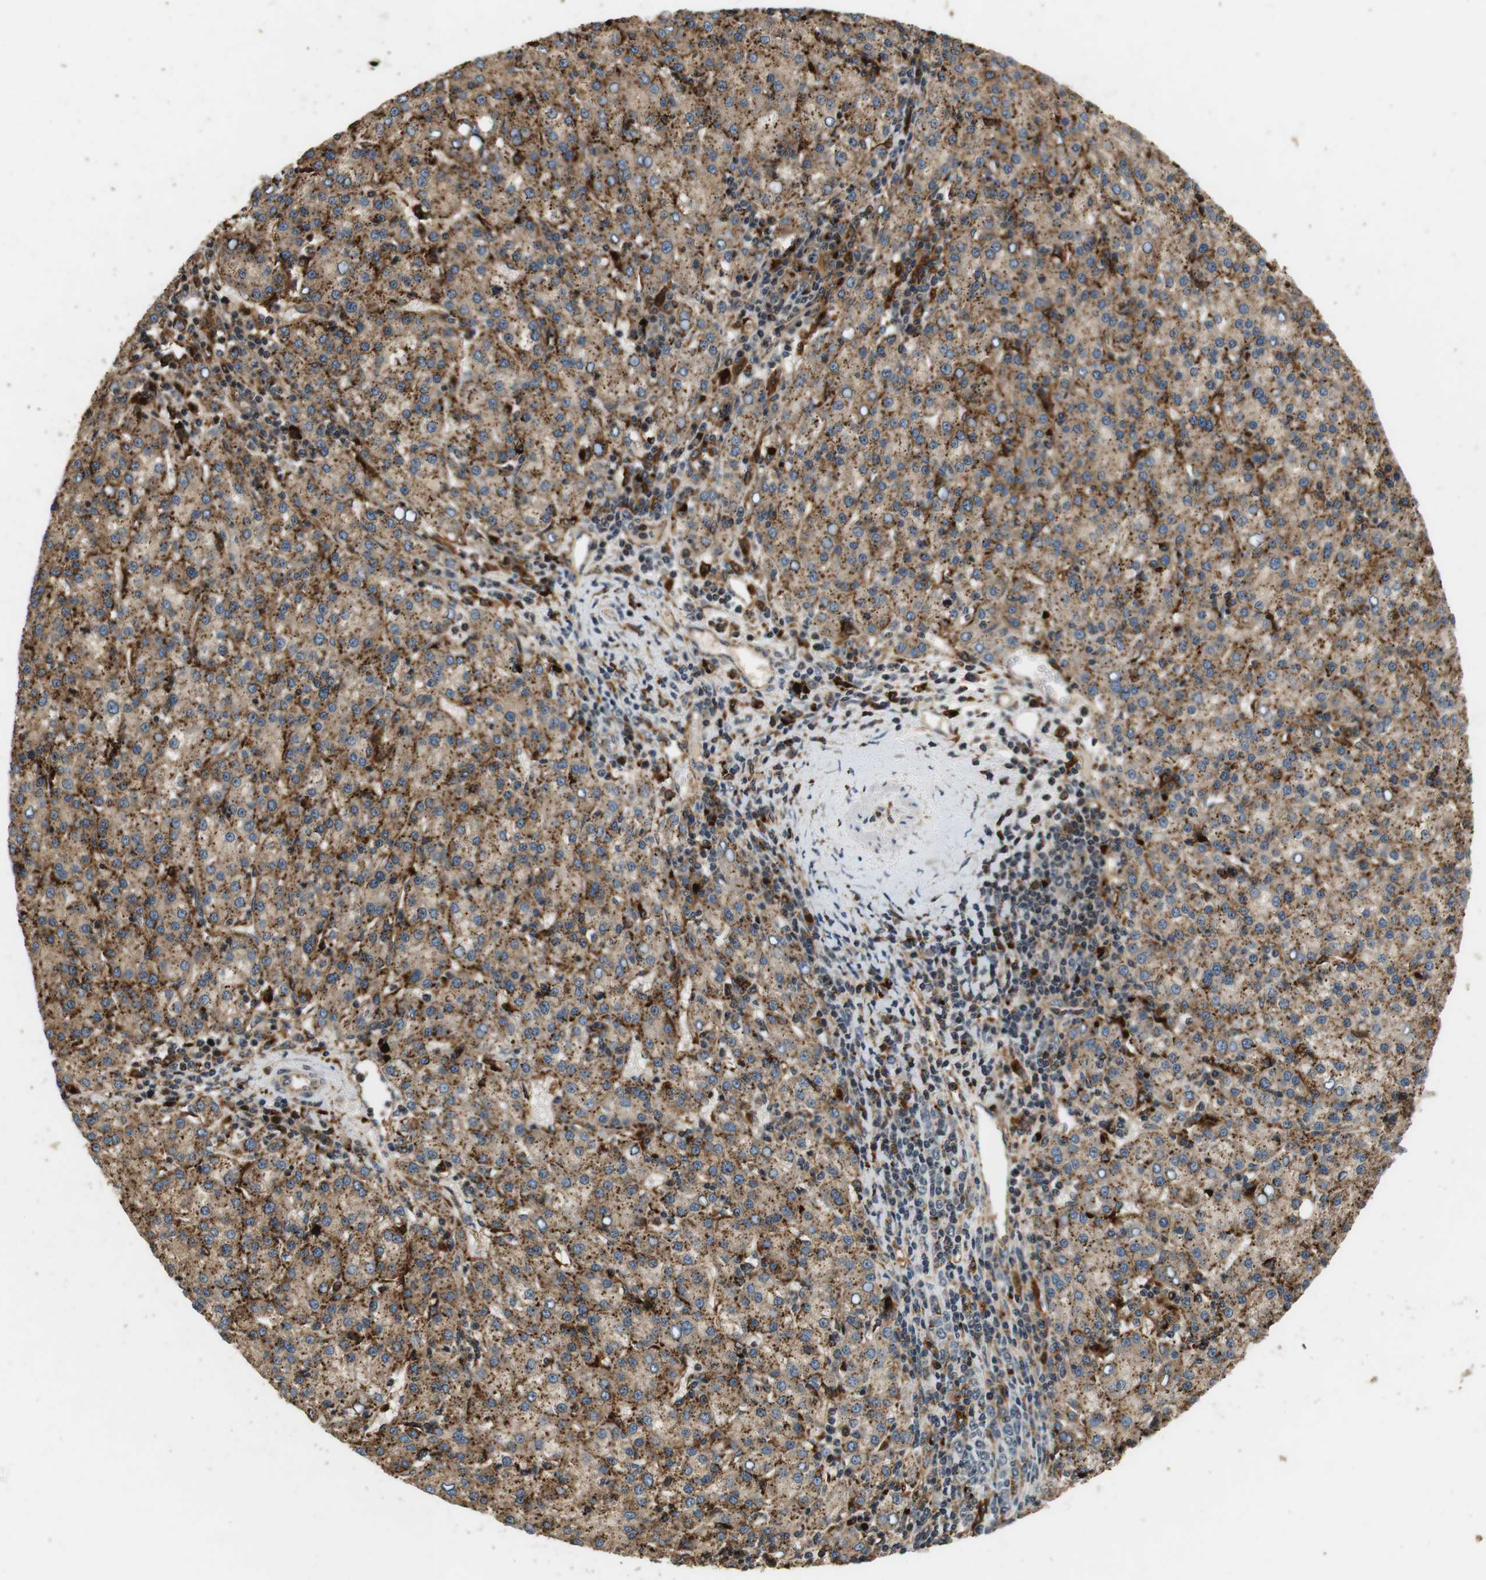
{"staining": {"intensity": "moderate", "quantity": ">75%", "location": "cytoplasmic/membranous"}, "tissue": "liver cancer", "cell_type": "Tumor cells", "image_type": "cancer", "snomed": [{"axis": "morphology", "description": "Carcinoma, Hepatocellular, NOS"}, {"axis": "topography", "description": "Liver"}], "caption": "A photomicrograph showing moderate cytoplasmic/membranous positivity in about >75% of tumor cells in liver cancer, as visualized by brown immunohistochemical staining.", "gene": "TXNRD1", "patient": {"sex": "female", "age": 58}}